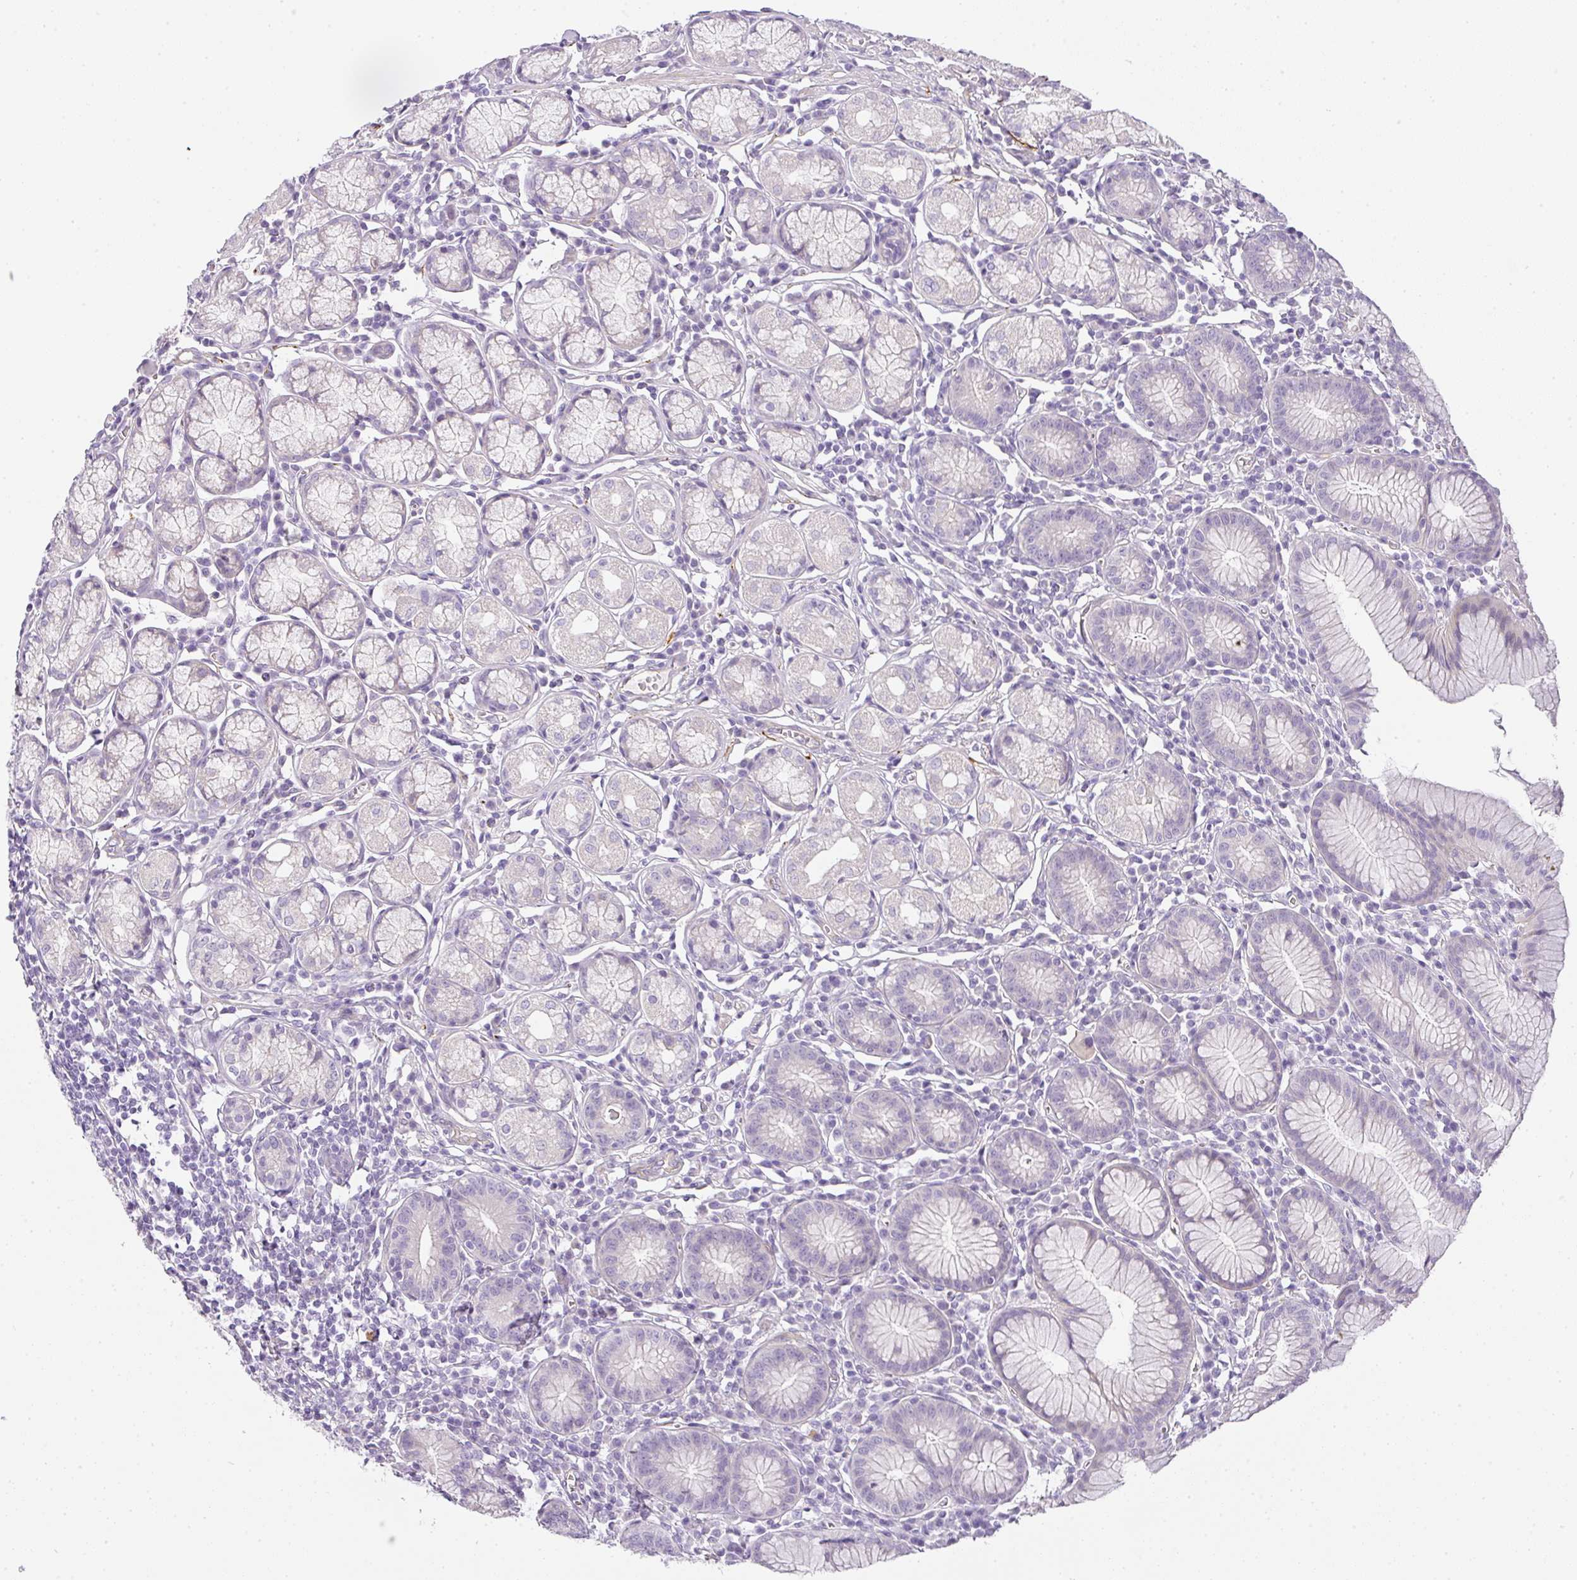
{"staining": {"intensity": "weak", "quantity": "<25%", "location": "cytoplasmic/membranous"}, "tissue": "stomach", "cell_type": "Glandular cells", "image_type": "normal", "snomed": [{"axis": "morphology", "description": "Normal tissue, NOS"}, {"axis": "topography", "description": "Stomach"}], "caption": "Immunohistochemistry (IHC) of normal human stomach shows no expression in glandular cells. Brightfield microscopy of IHC stained with DAB (brown) and hematoxylin (blue), captured at high magnification.", "gene": "RAX2", "patient": {"sex": "male", "age": 55}}